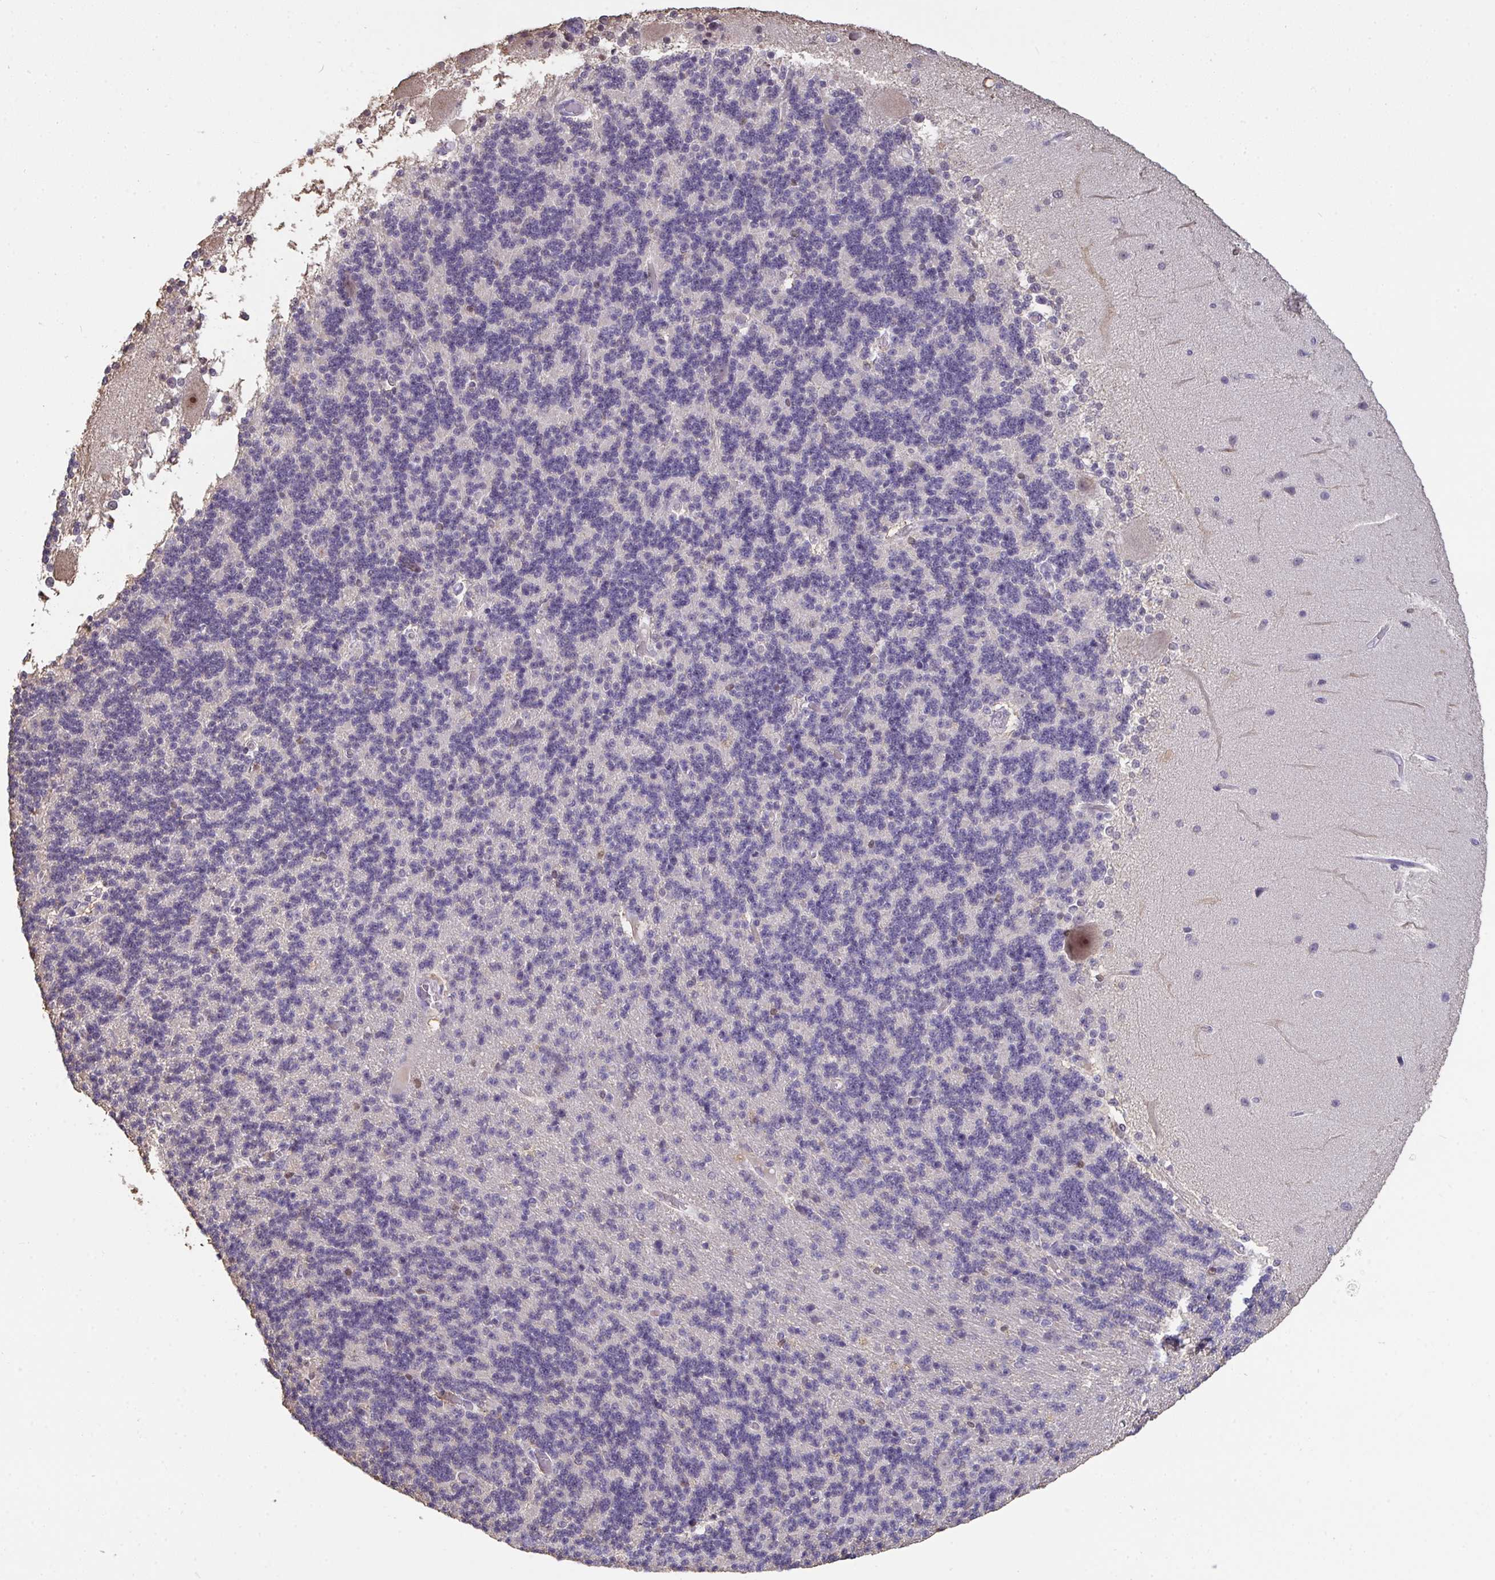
{"staining": {"intensity": "negative", "quantity": "none", "location": "none"}, "tissue": "cerebellum", "cell_type": "Cells in granular layer", "image_type": "normal", "snomed": [{"axis": "morphology", "description": "Normal tissue, NOS"}, {"axis": "topography", "description": "Cerebellum"}], "caption": "Cells in granular layer are negative for protein expression in normal human cerebellum. (Stains: DAB immunohistochemistry (IHC) with hematoxylin counter stain, Microscopy: brightfield microscopy at high magnification).", "gene": "SENP3", "patient": {"sex": "female", "age": 54}}